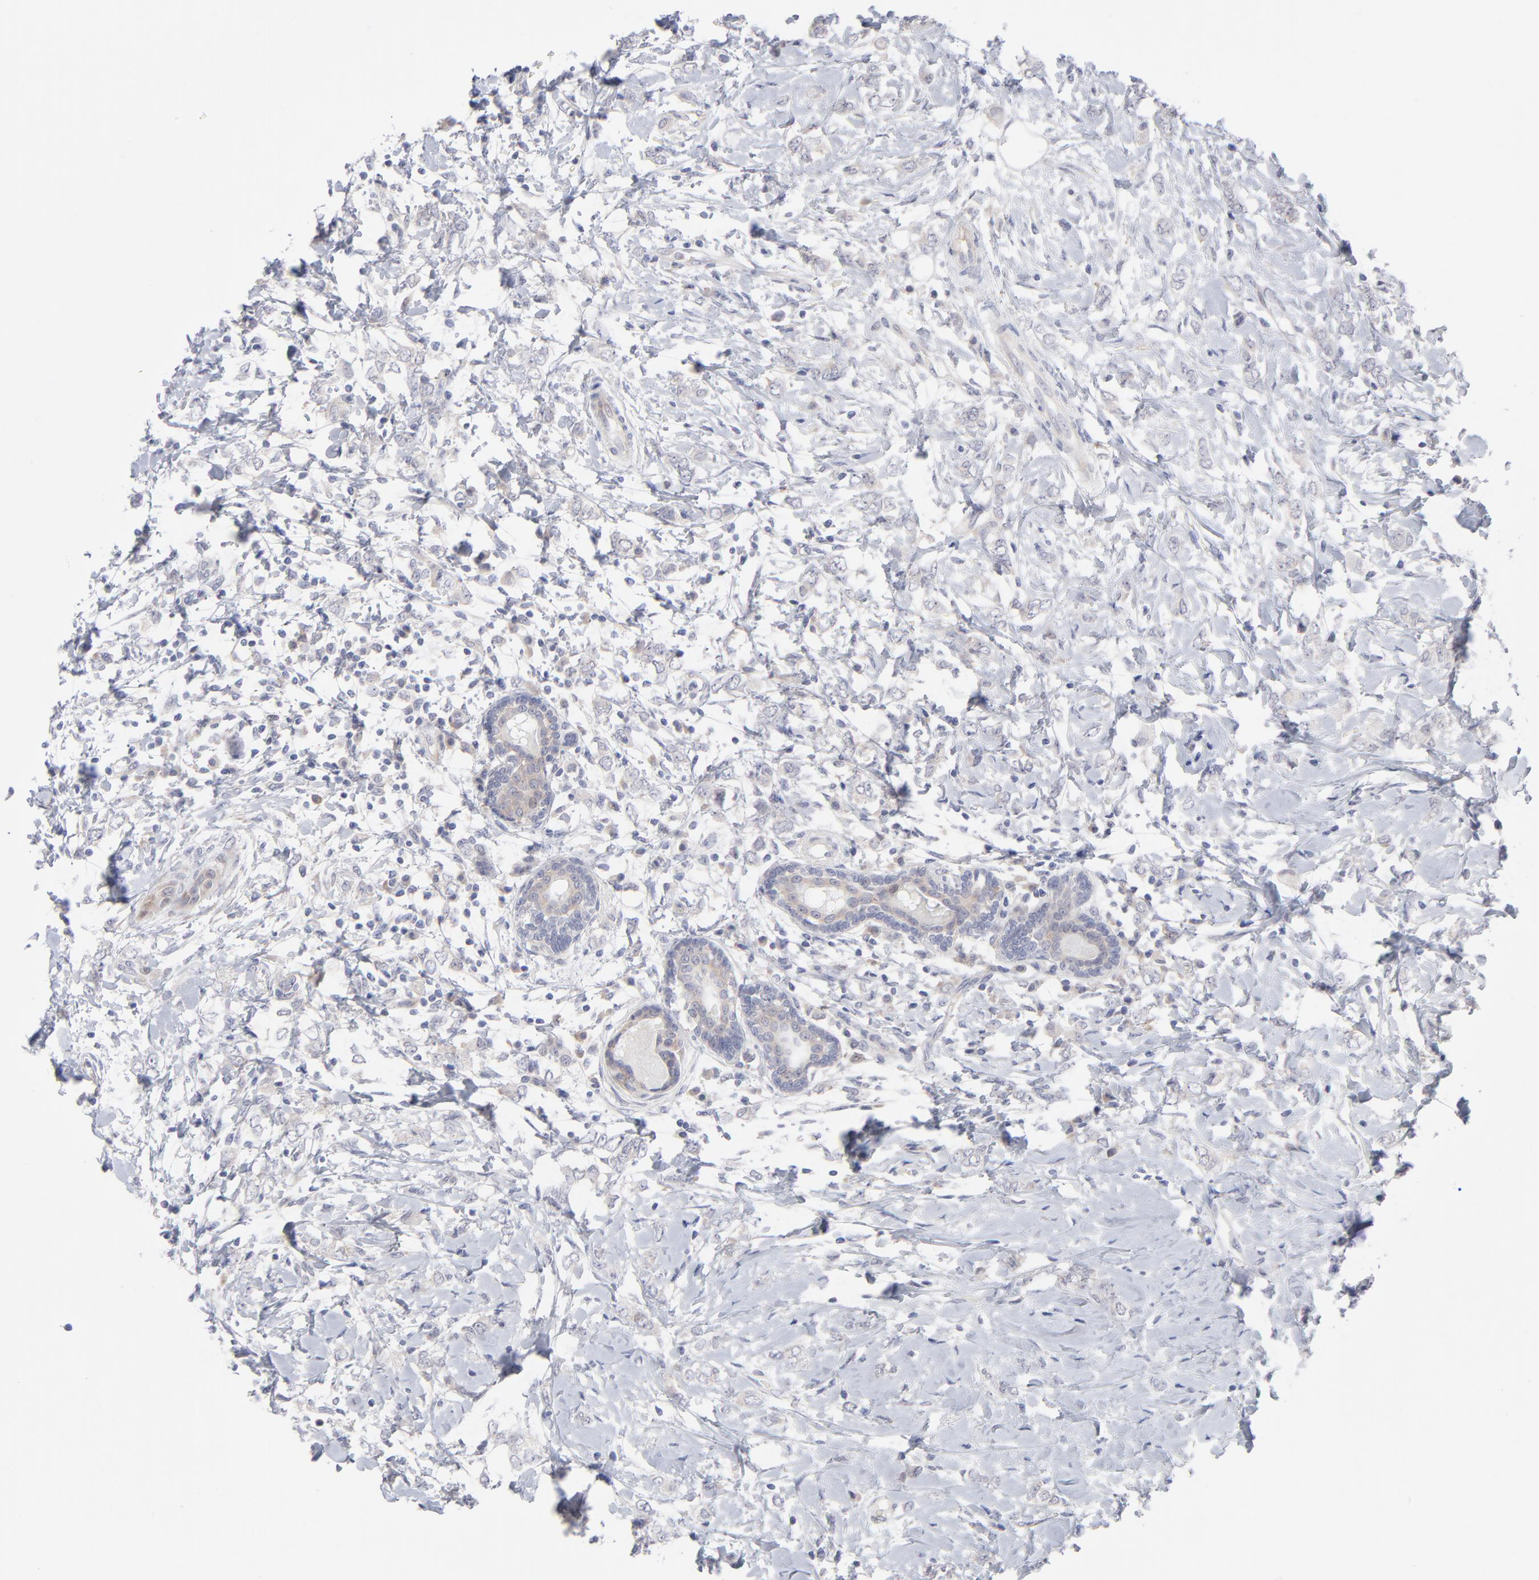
{"staining": {"intensity": "negative", "quantity": "none", "location": "none"}, "tissue": "breast cancer", "cell_type": "Tumor cells", "image_type": "cancer", "snomed": [{"axis": "morphology", "description": "Normal tissue, NOS"}, {"axis": "morphology", "description": "Lobular carcinoma"}, {"axis": "topography", "description": "Breast"}], "caption": "Human breast lobular carcinoma stained for a protein using immunohistochemistry demonstrates no staining in tumor cells.", "gene": "RPS24", "patient": {"sex": "female", "age": 47}}